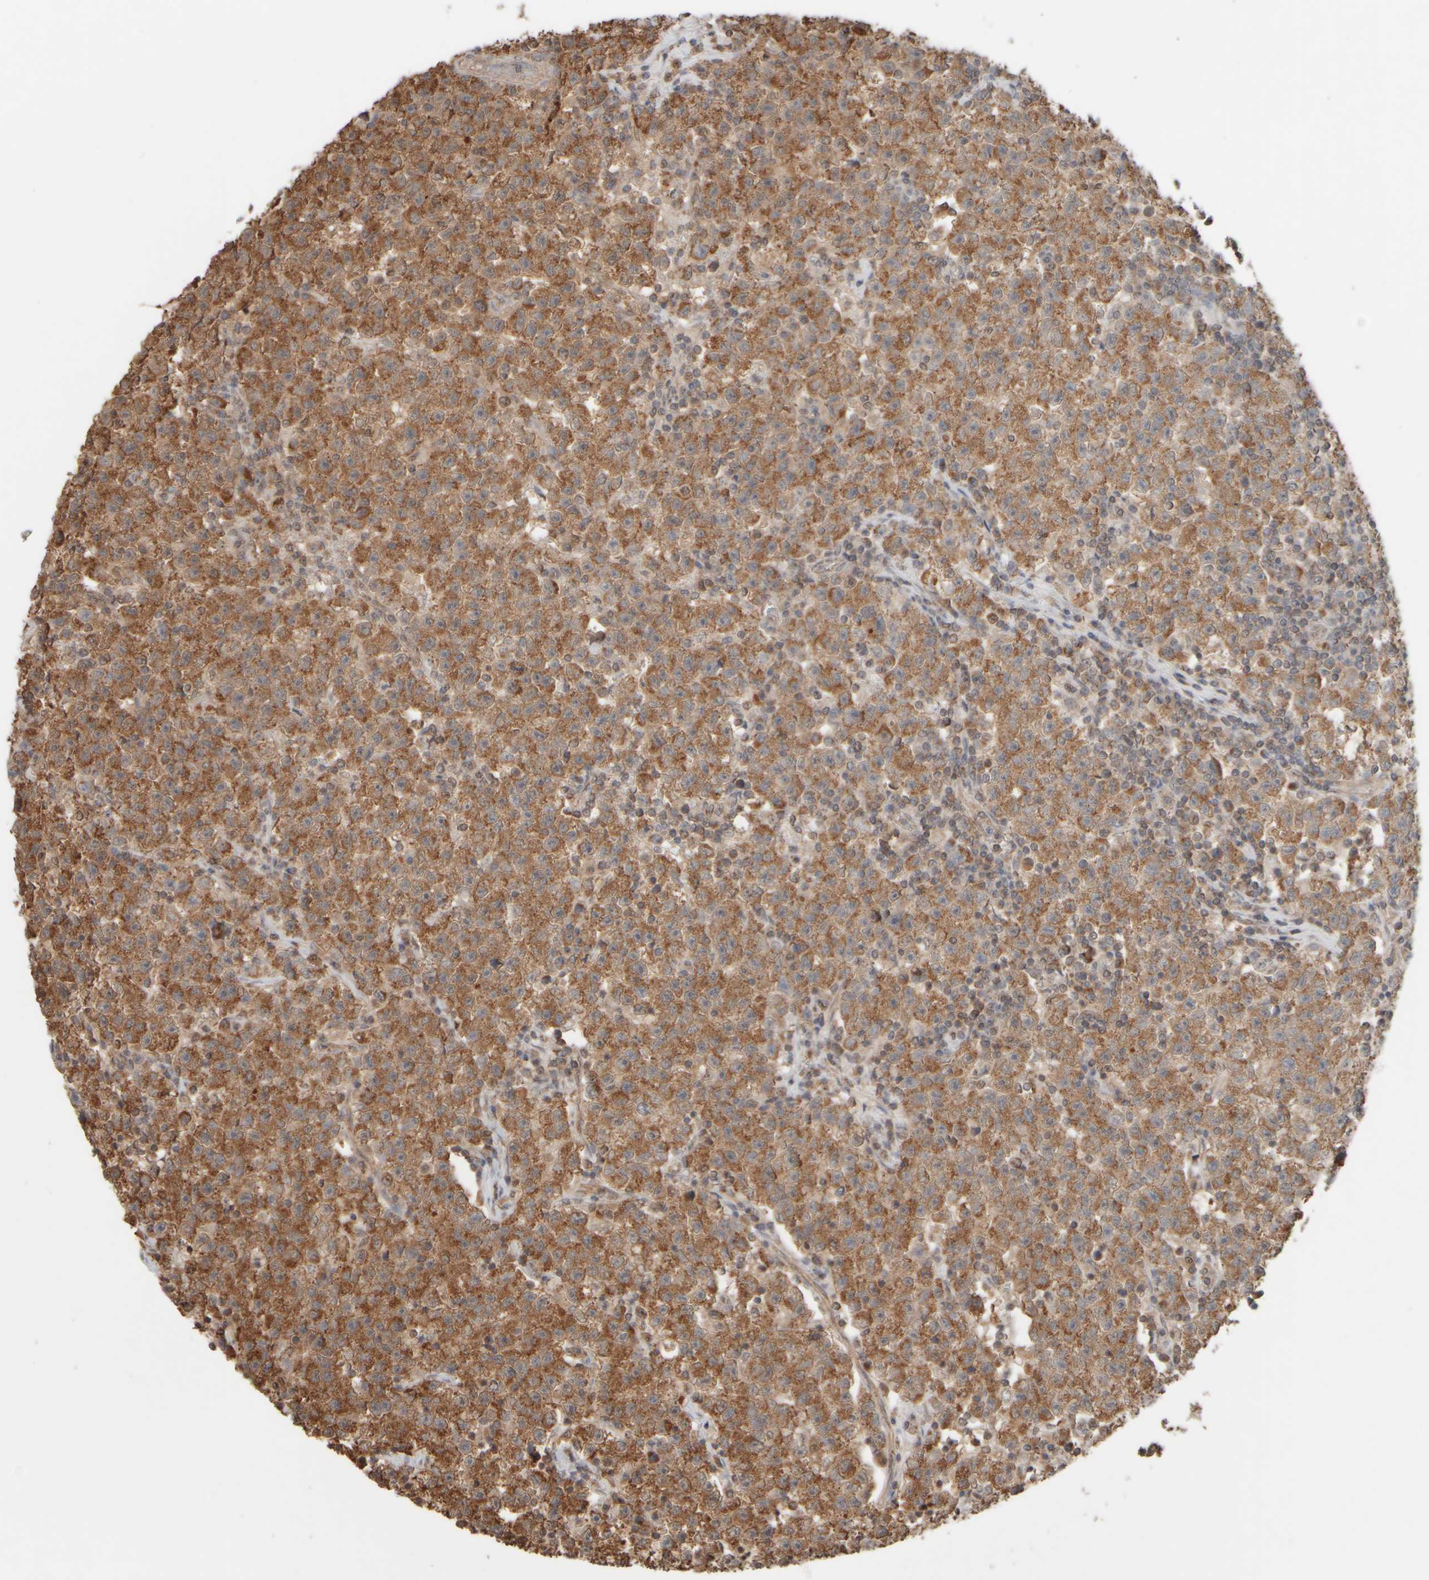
{"staining": {"intensity": "strong", "quantity": "25%-75%", "location": "cytoplasmic/membranous"}, "tissue": "testis cancer", "cell_type": "Tumor cells", "image_type": "cancer", "snomed": [{"axis": "morphology", "description": "Seminoma, NOS"}, {"axis": "topography", "description": "Testis"}], "caption": "Seminoma (testis) stained with a brown dye exhibits strong cytoplasmic/membranous positive staining in approximately 25%-75% of tumor cells.", "gene": "EIF2B3", "patient": {"sex": "male", "age": 22}}